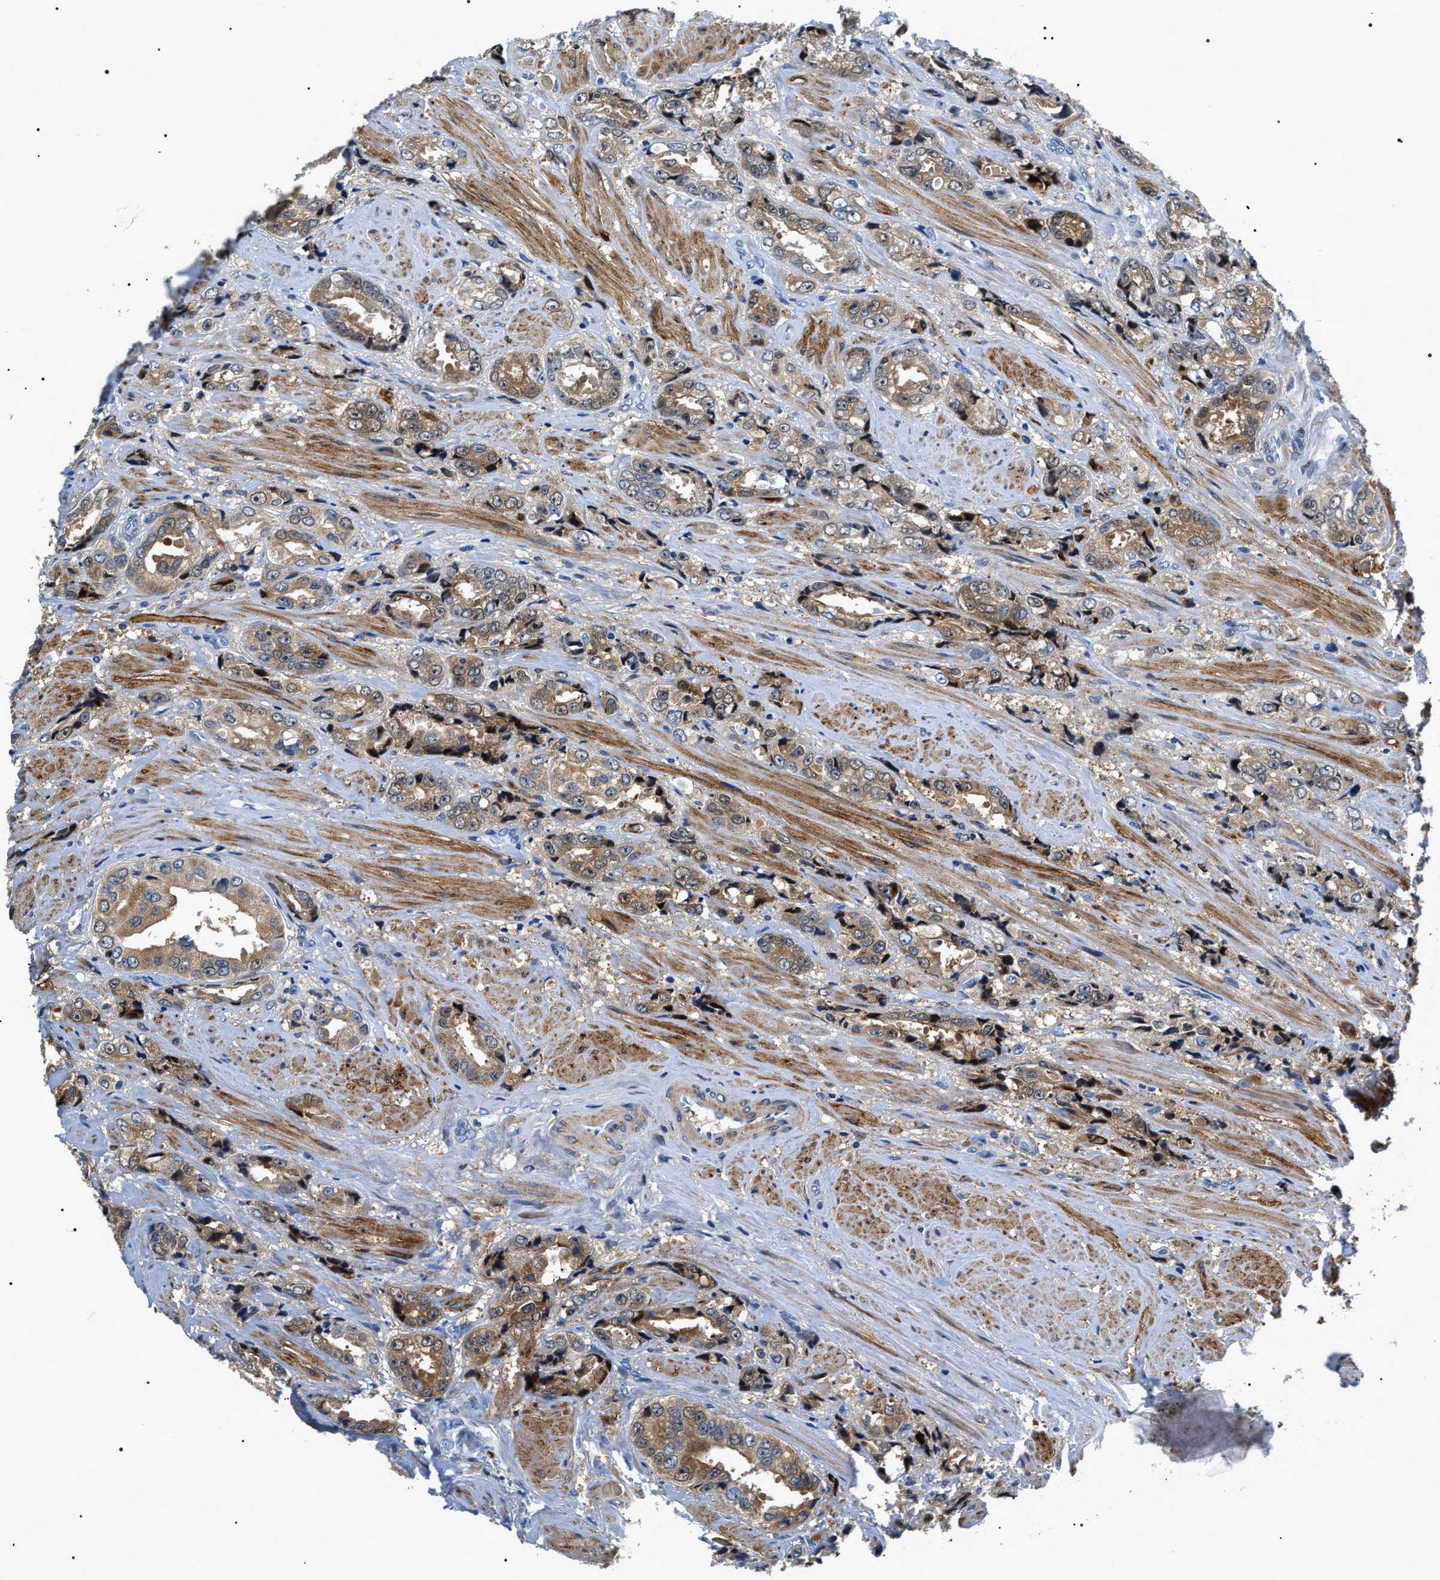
{"staining": {"intensity": "moderate", "quantity": "25%-75%", "location": "cytoplasmic/membranous"}, "tissue": "prostate cancer", "cell_type": "Tumor cells", "image_type": "cancer", "snomed": [{"axis": "morphology", "description": "Adenocarcinoma, High grade"}, {"axis": "topography", "description": "Prostate"}], "caption": "Prostate high-grade adenocarcinoma tissue exhibits moderate cytoplasmic/membranous expression in approximately 25%-75% of tumor cells, visualized by immunohistochemistry.", "gene": "BAG2", "patient": {"sex": "male", "age": 61}}